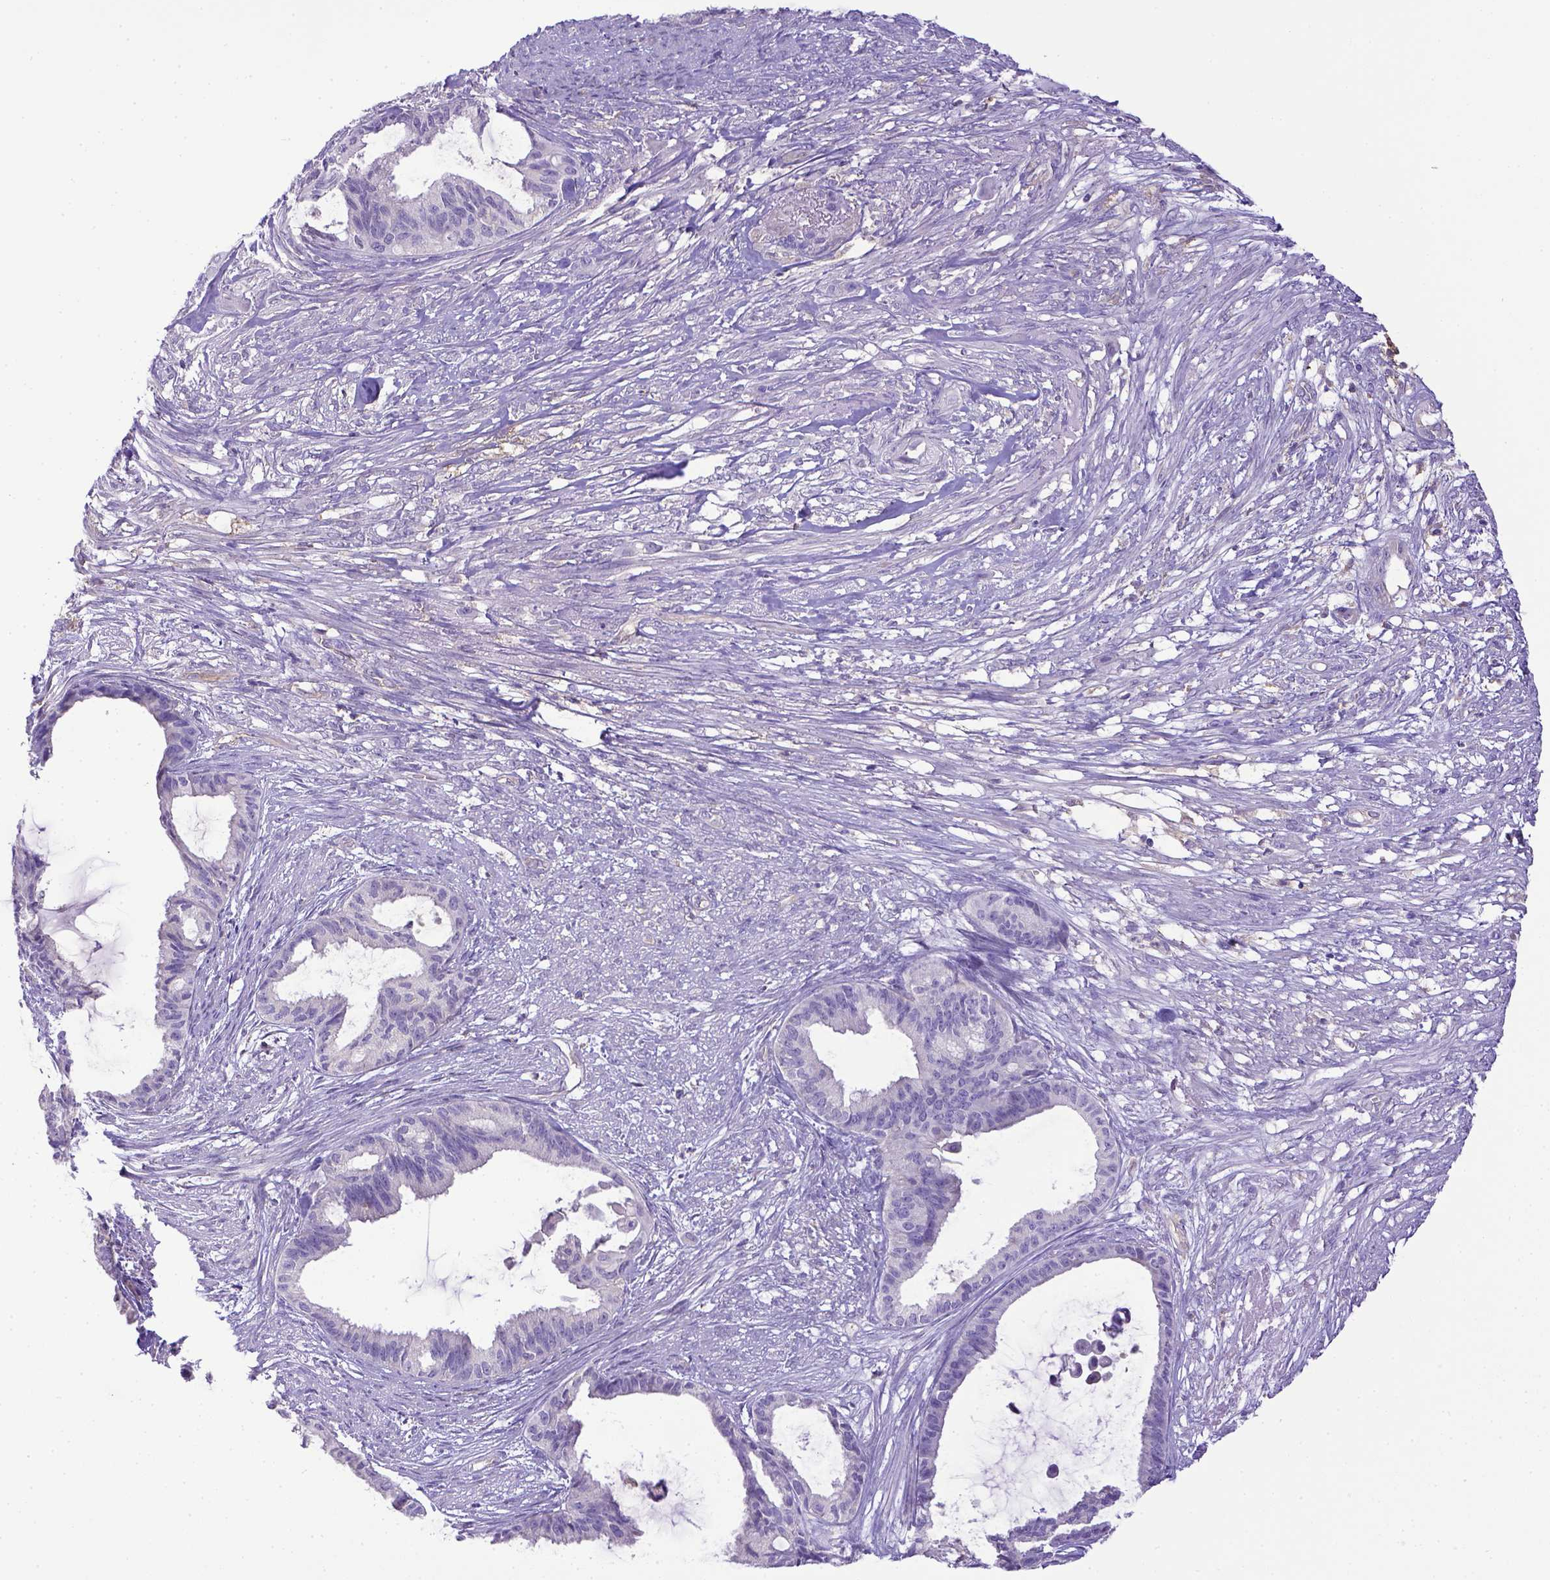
{"staining": {"intensity": "negative", "quantity": "none", "location": "none"}, "tissue": "endometrial cancer", "cell_type": "Tumor cells", "image_type": "cancer", "snomed": [{"axis": "morphology", "description": "Adenocarcinoma, NOS"}, {"axis": "topography", "description": "Endometrium"}], "caption": "The micrograph demonstrates no staining of tumor cells in endometrial adenocarcinoma.", "gene": "CD40", "patient": {"sex": "female", "age": 86}}